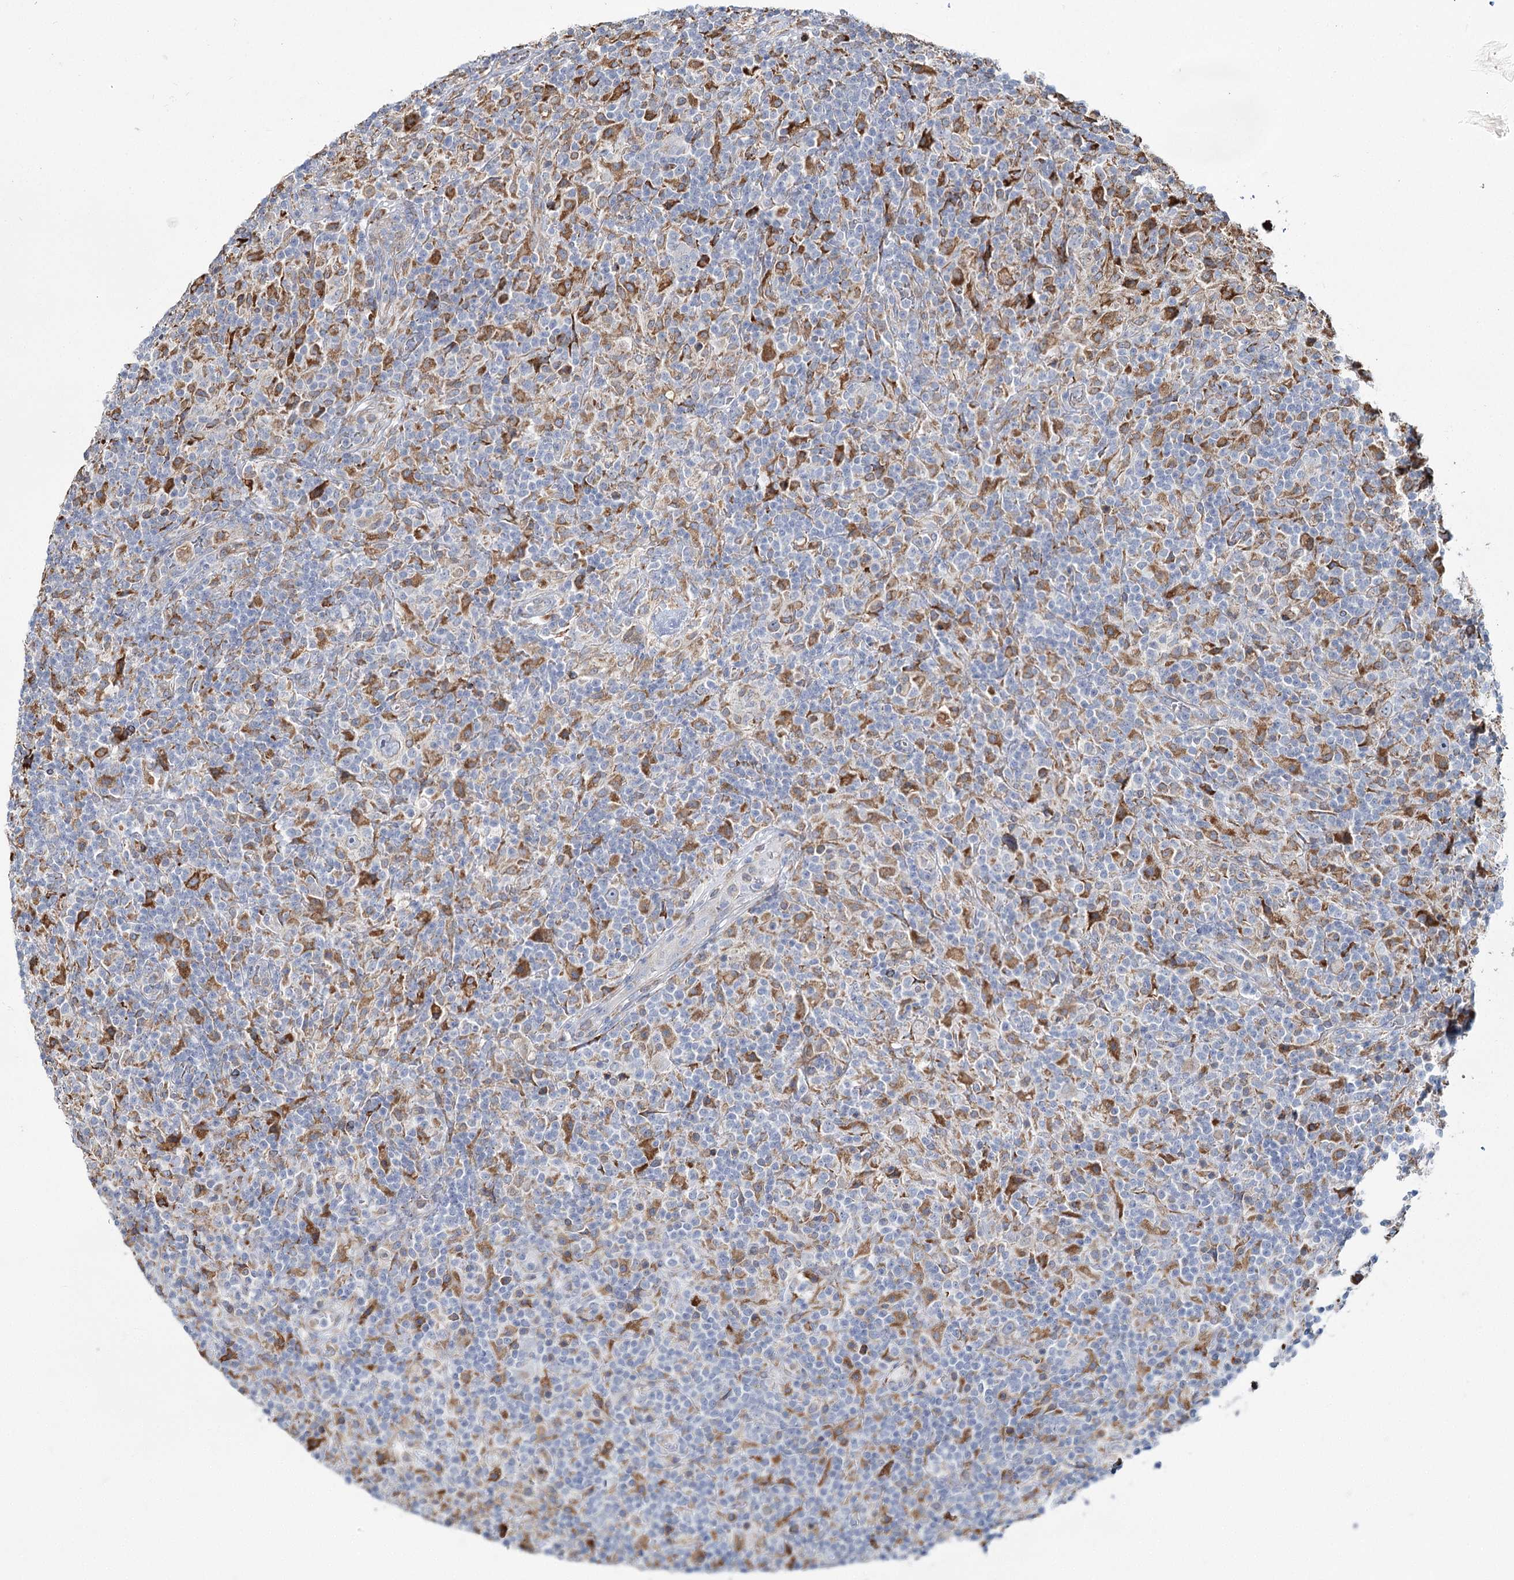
{"staining": {"intensity": "moderate", "quantity": "<25%", "location": "cytoplasmic/membranous"}, "tissue": "lymphoma", "cell_type": "Tumor cells", "image_type": "cancer", "snomed": [{"axis": "morphology", "description": "Hodgkin's disease, NOS"}, {"axis": "topography", "description": "Lymph node"}], "caption": "Hodgkin's disease stained for a protein displays moderate cytoplasmic/membranous positivity in tumor cells.", "gene": "ZCCHC9", "patient": {"sex": "male", "age": 70}}